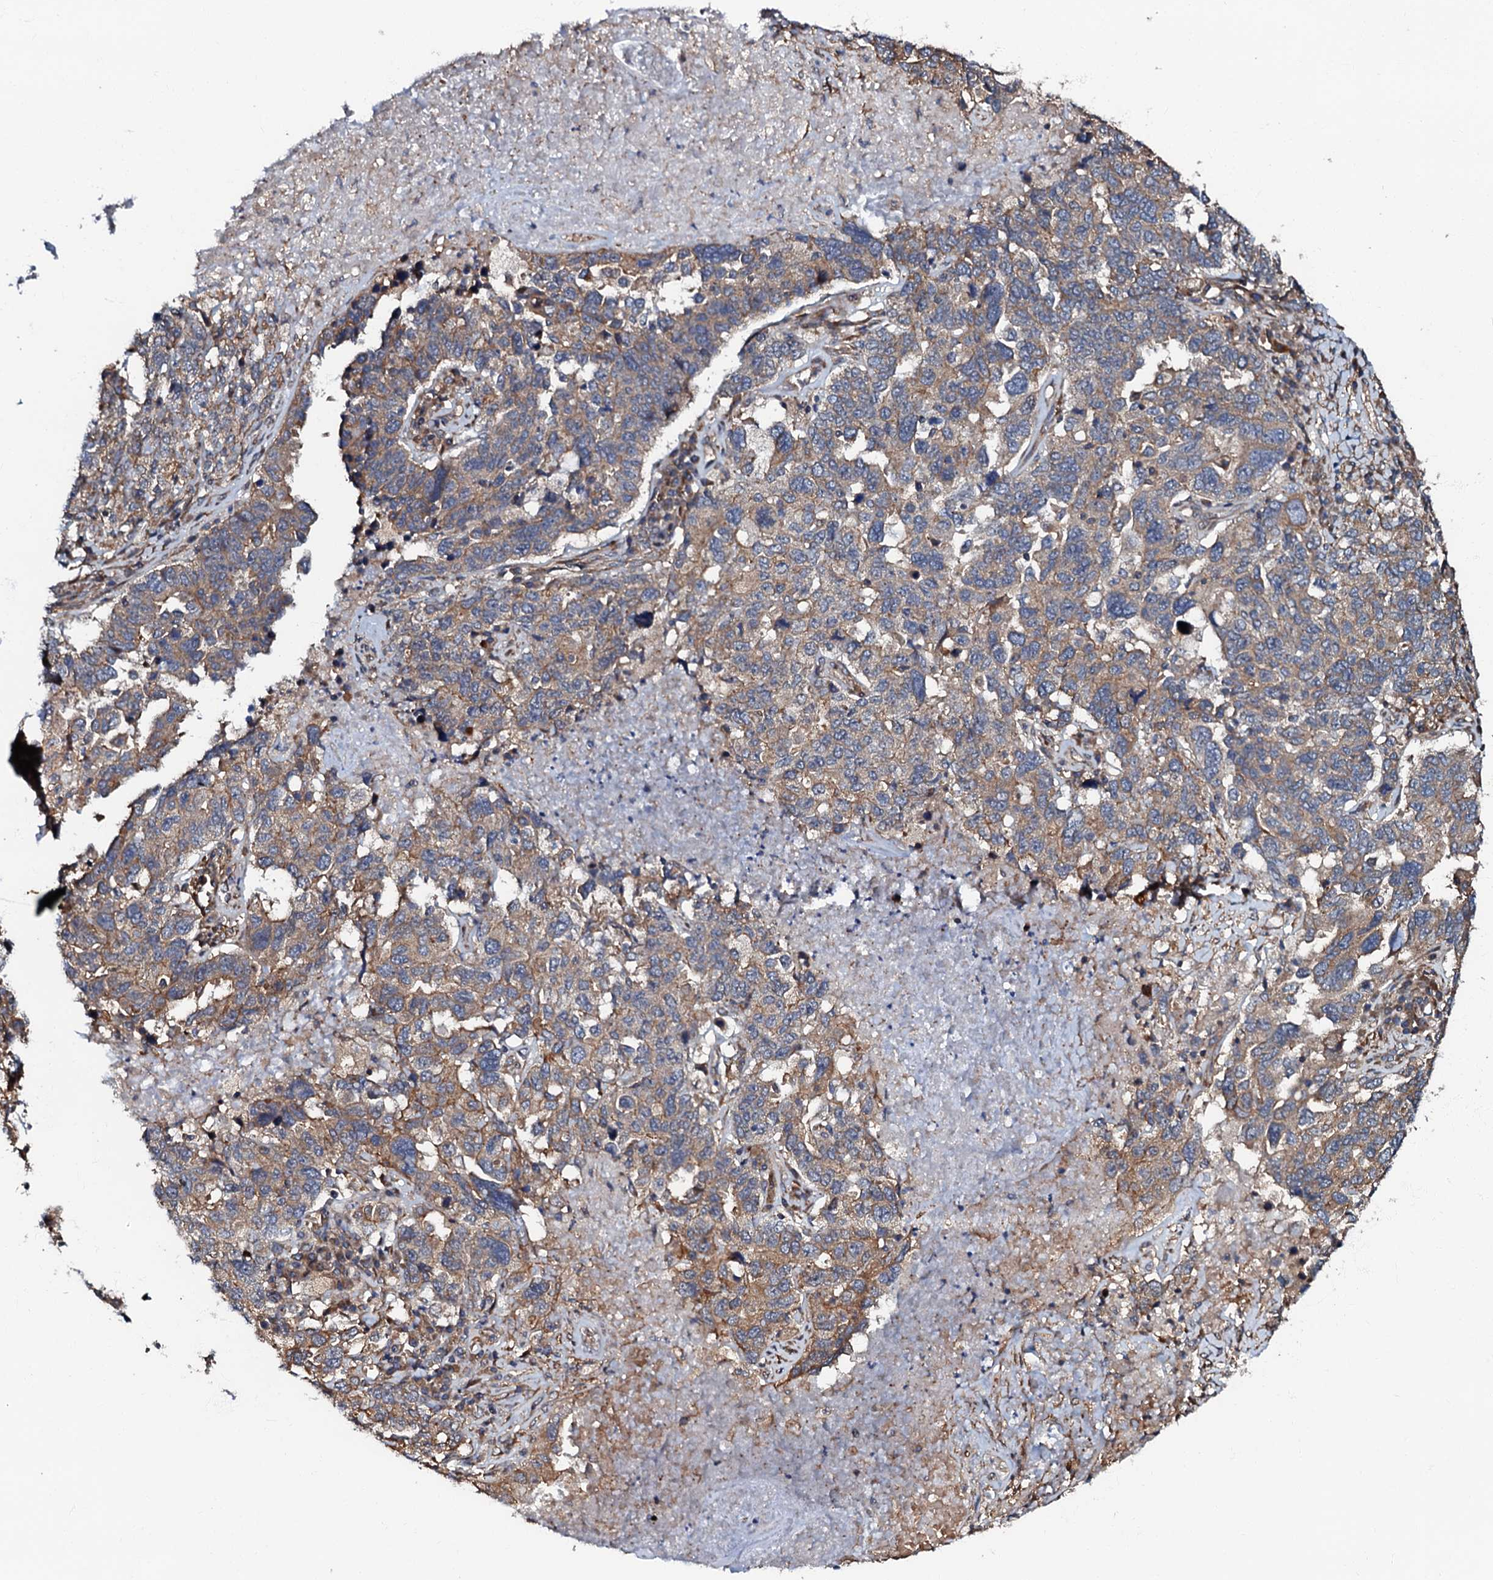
{"staining": {"intensity": "weak", "quantity": ">75%", "location": "cytoplasmic/membranous"}, "tissue": "ovarian cancer", "cell_type": "Tumor cells", "image_type": "cancer", "snomed": [{"axis": "morphology", "description": "Carcinoma, endometroid"}, {"axis": "topography", "description": "Ovary"}], "caption": "Ovarian cancer (endometroid carcinoma) stained with immunohistochemistry (IHC) demonstrates weak cytoplasmic/membranous positivity in about >75% of tumor cells.", "gene": "BLOC1S6", "patient": {"sex": "female", "age": 62}}